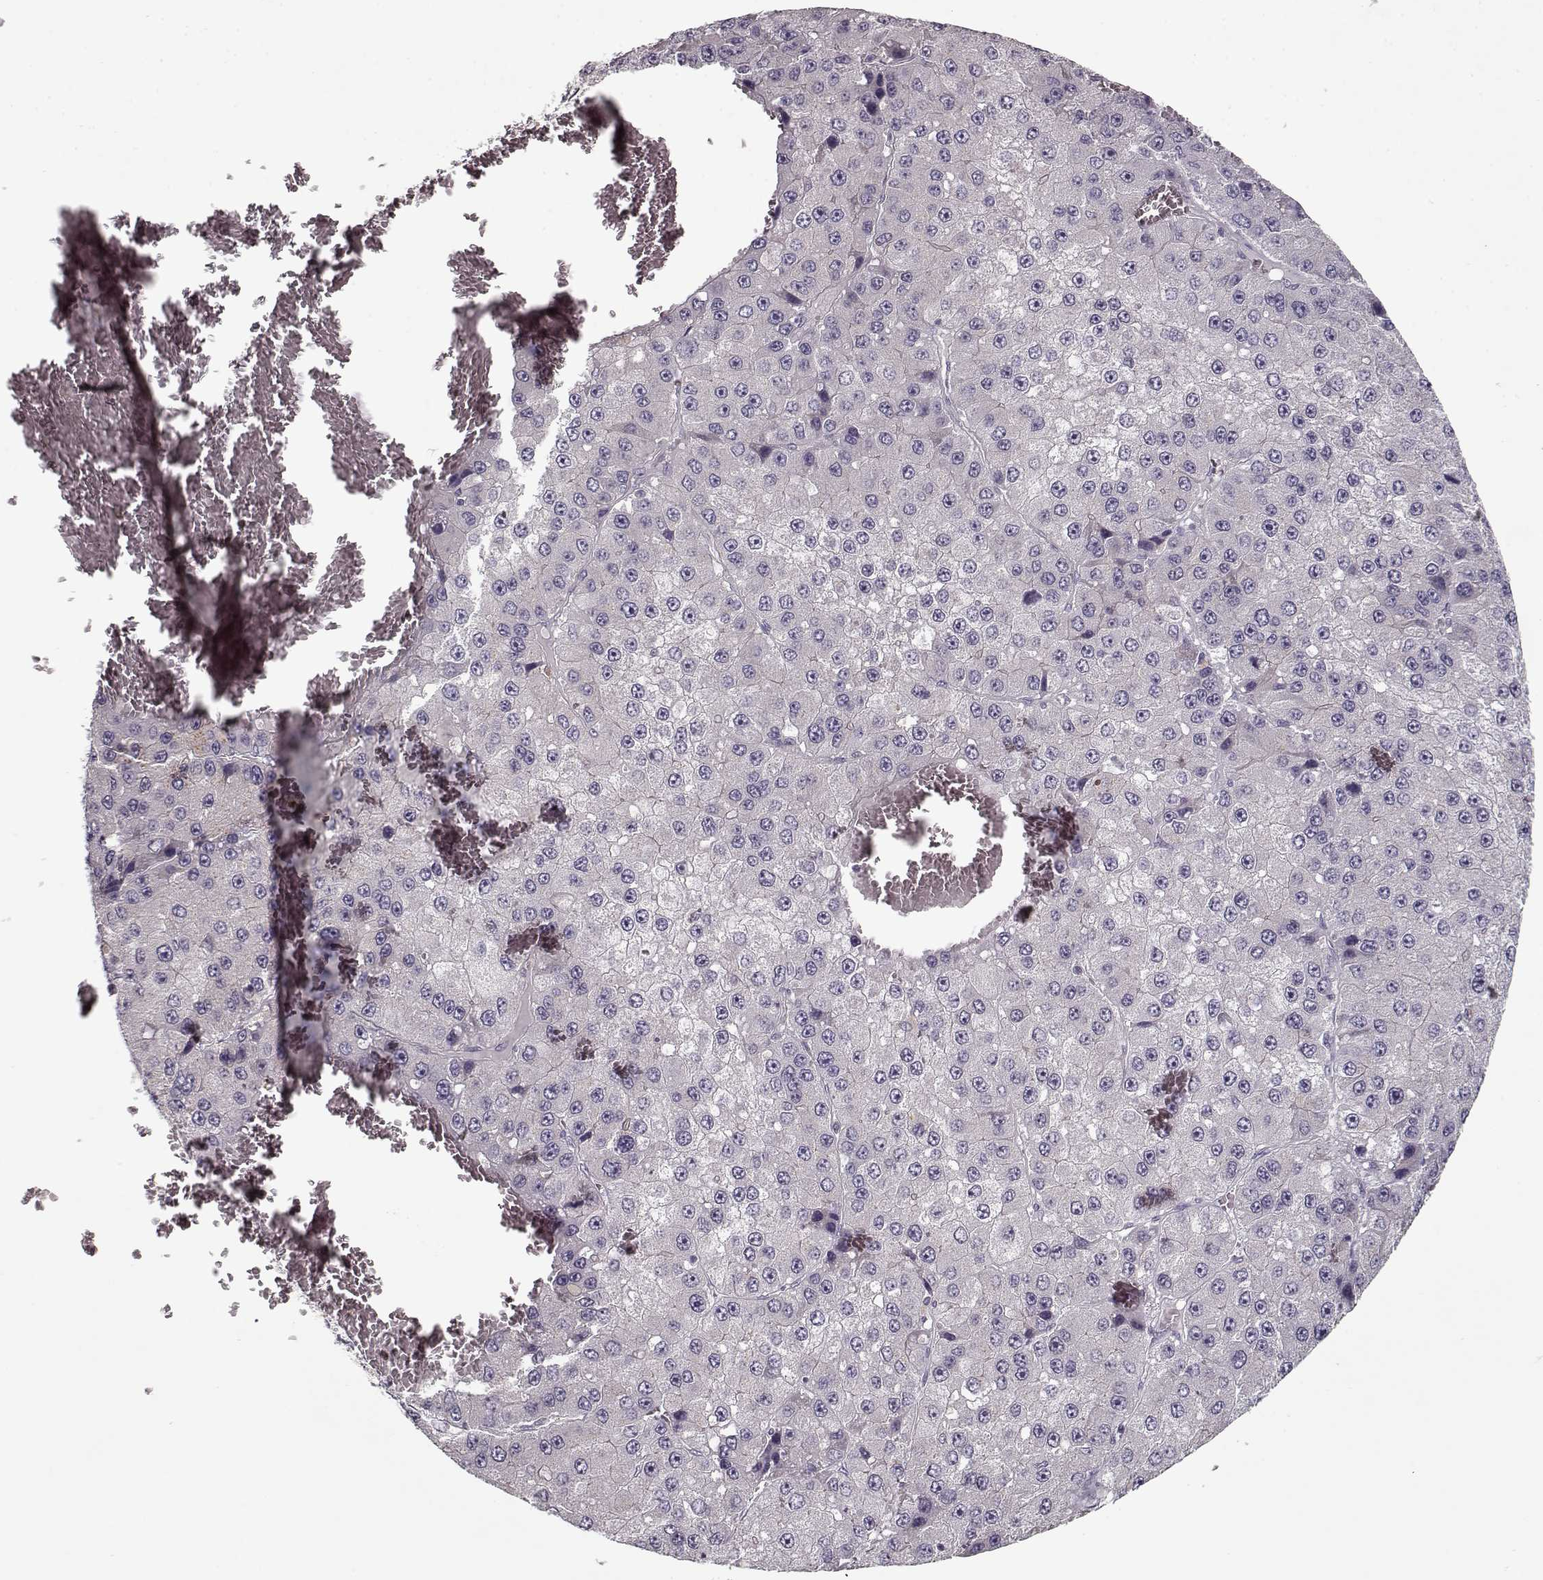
{"staining": {"intensity": "negative", "quantity": "none", "location": "none"}, "tissue": "liver cancer", "cell_type": "Tumor cells", "image_type": "cancer", "snomed": [{"axis": "morphology", "description": "Carcinoma, Hepatocellular, NOS"}, {"axis": "topography", "description": "Liver"}], "caption": "Immunohistochemistry (IHC) of human liver cancer (hepatocellular carcinoma) displays no staining in tumor cells. (Stains: DAB (3,3'-diaminobenzidine) immunohistochemistry (IHC) with hematoxylin counter stain, Microscopy: brightfield microscopy at high magnification).", "gene": "UNC13D", "patient": {"sex": "female", "age": 73}}